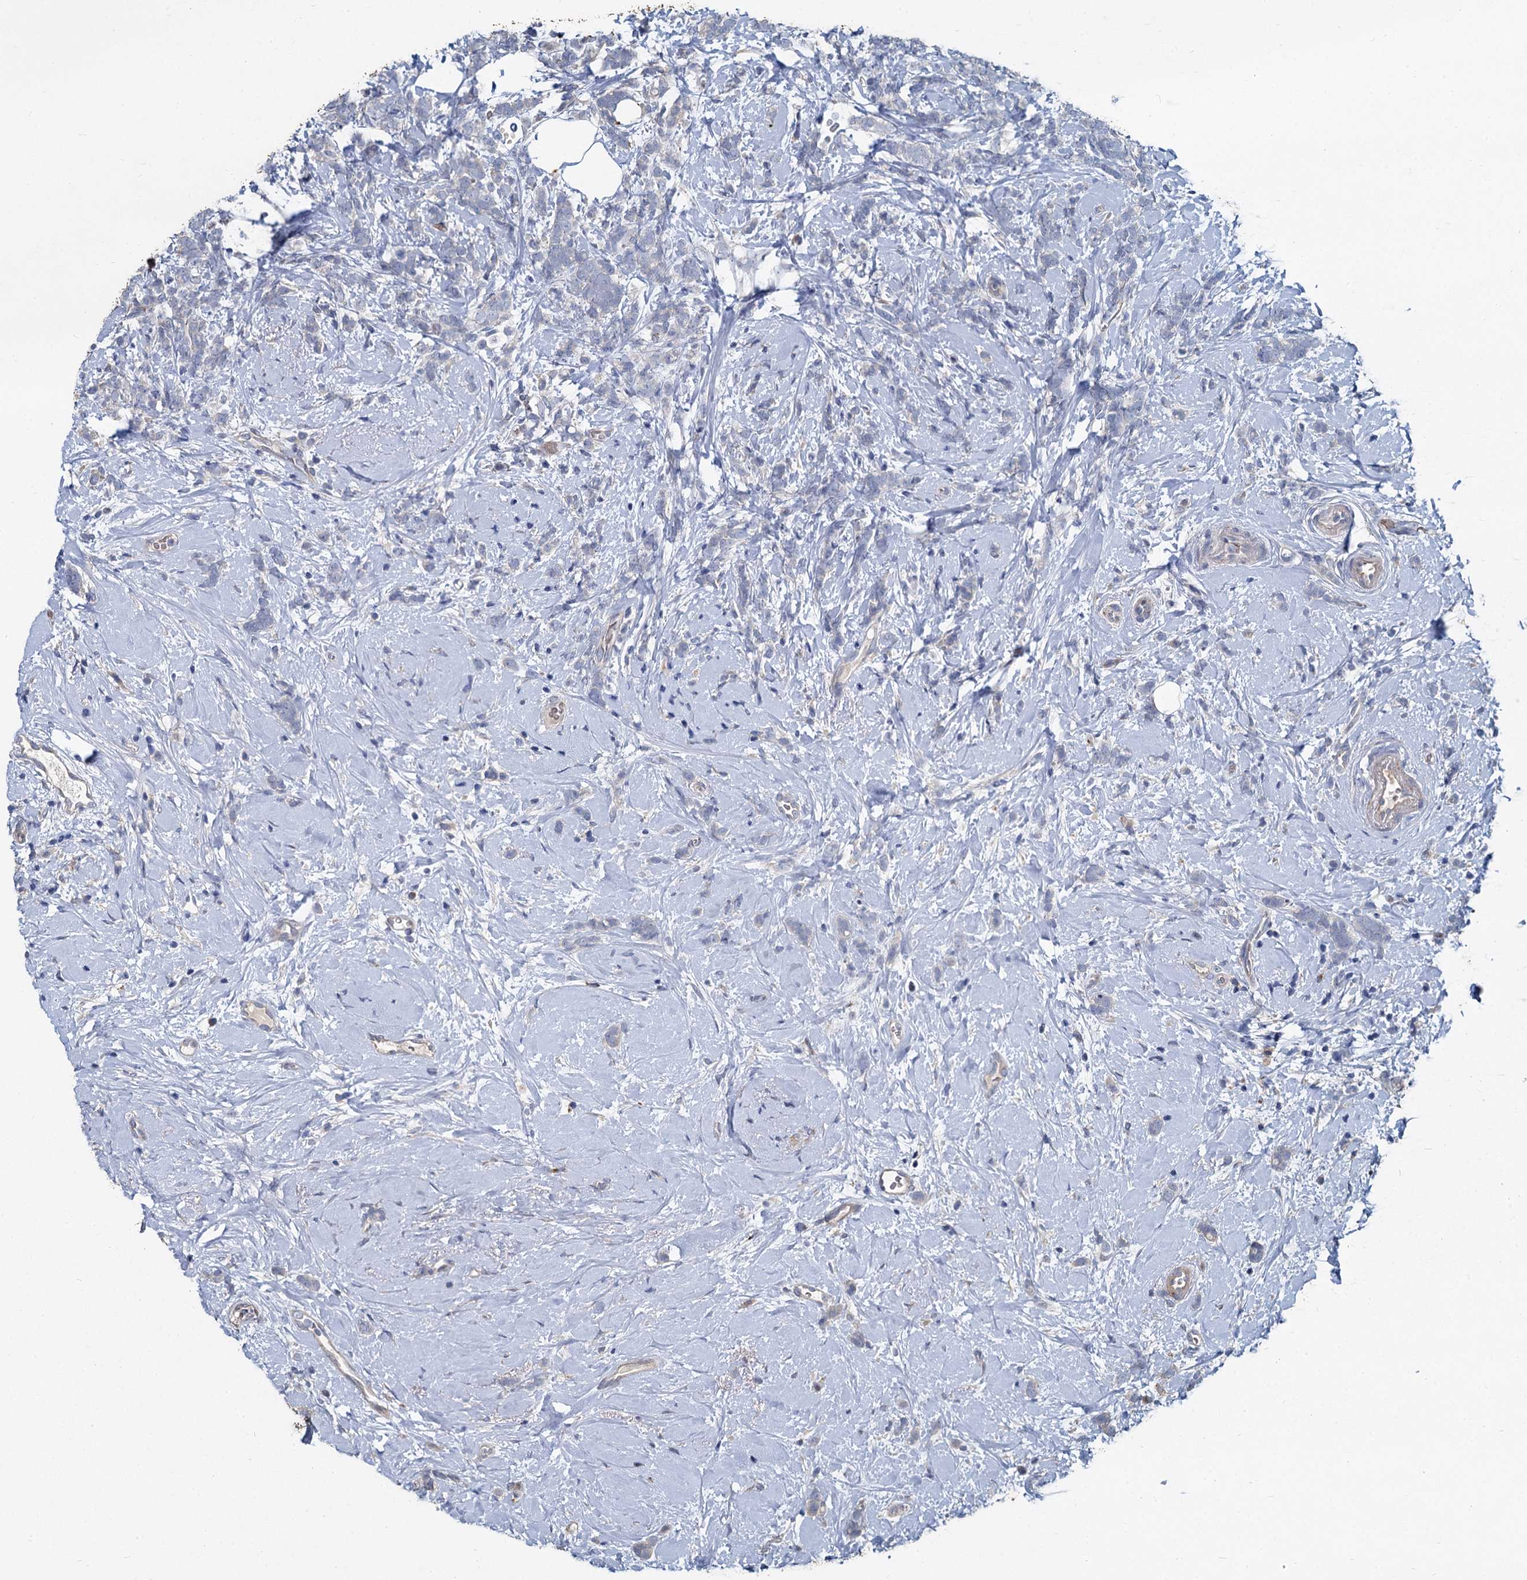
{"staining": {"intensity": "negative", "quantity": "none", "location": "none"}, "tissue": "breast cancer", "cell_type": "Tumor cells", "image_type": "cancer", "snomed": [{"axis": "morphology", "description": "Lobular carcinoma"}, {"axis": "topography", "description": "Breast"}], "caption": "This is an immunohistochemistry (IHC) micrograph of human breast lobular carcinoma. There is no expression in tumor cells.", "gene": "TCTN2", "patient": {"sex": "female", "age": 58}}